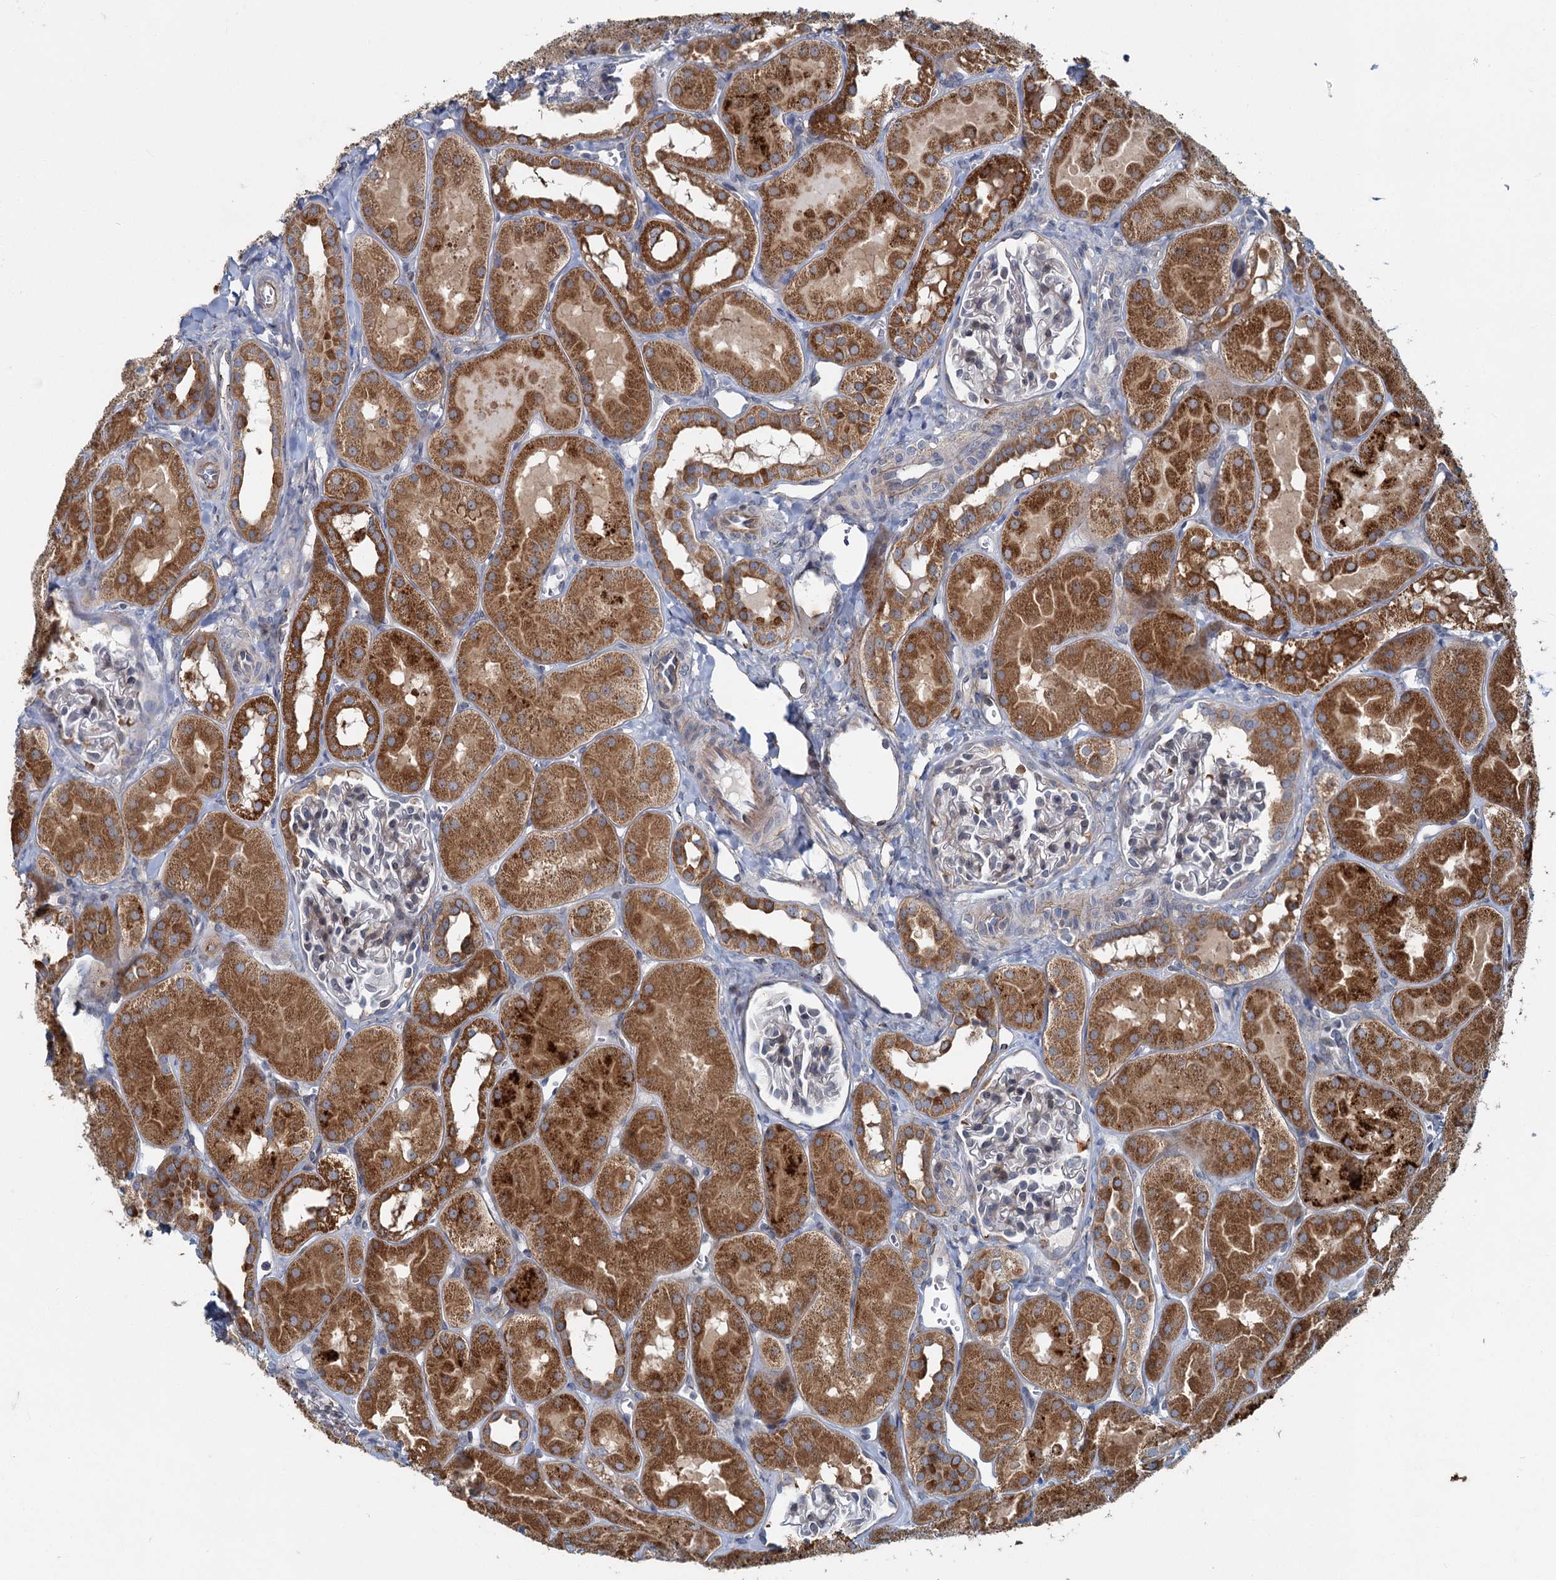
{"staining": {"intensity": "weak", "quantity": "<25%", "location": "cytoplasmic/membranous"}, "tissue": "kidney", "cell_type": "Cells in glomeruli", "image_type": "normal", "snomed": [{"axis": "morphology", "description": "Normal tissue, NOS"}, {"axis": "topography", "description": "Kidney"}, {"axis": "topography", "description": "Urinary bladder"}], "caption": "Immunohistochemistry (IHC) photomicrograph of normal human kidney stained for a protein (brown), which reveals no expression in cells in glomeruli. (DAB IHC with hematoxylin counter stain).", "gene": "ADCY2", "patient": {"sex": "male", "age": 16}}